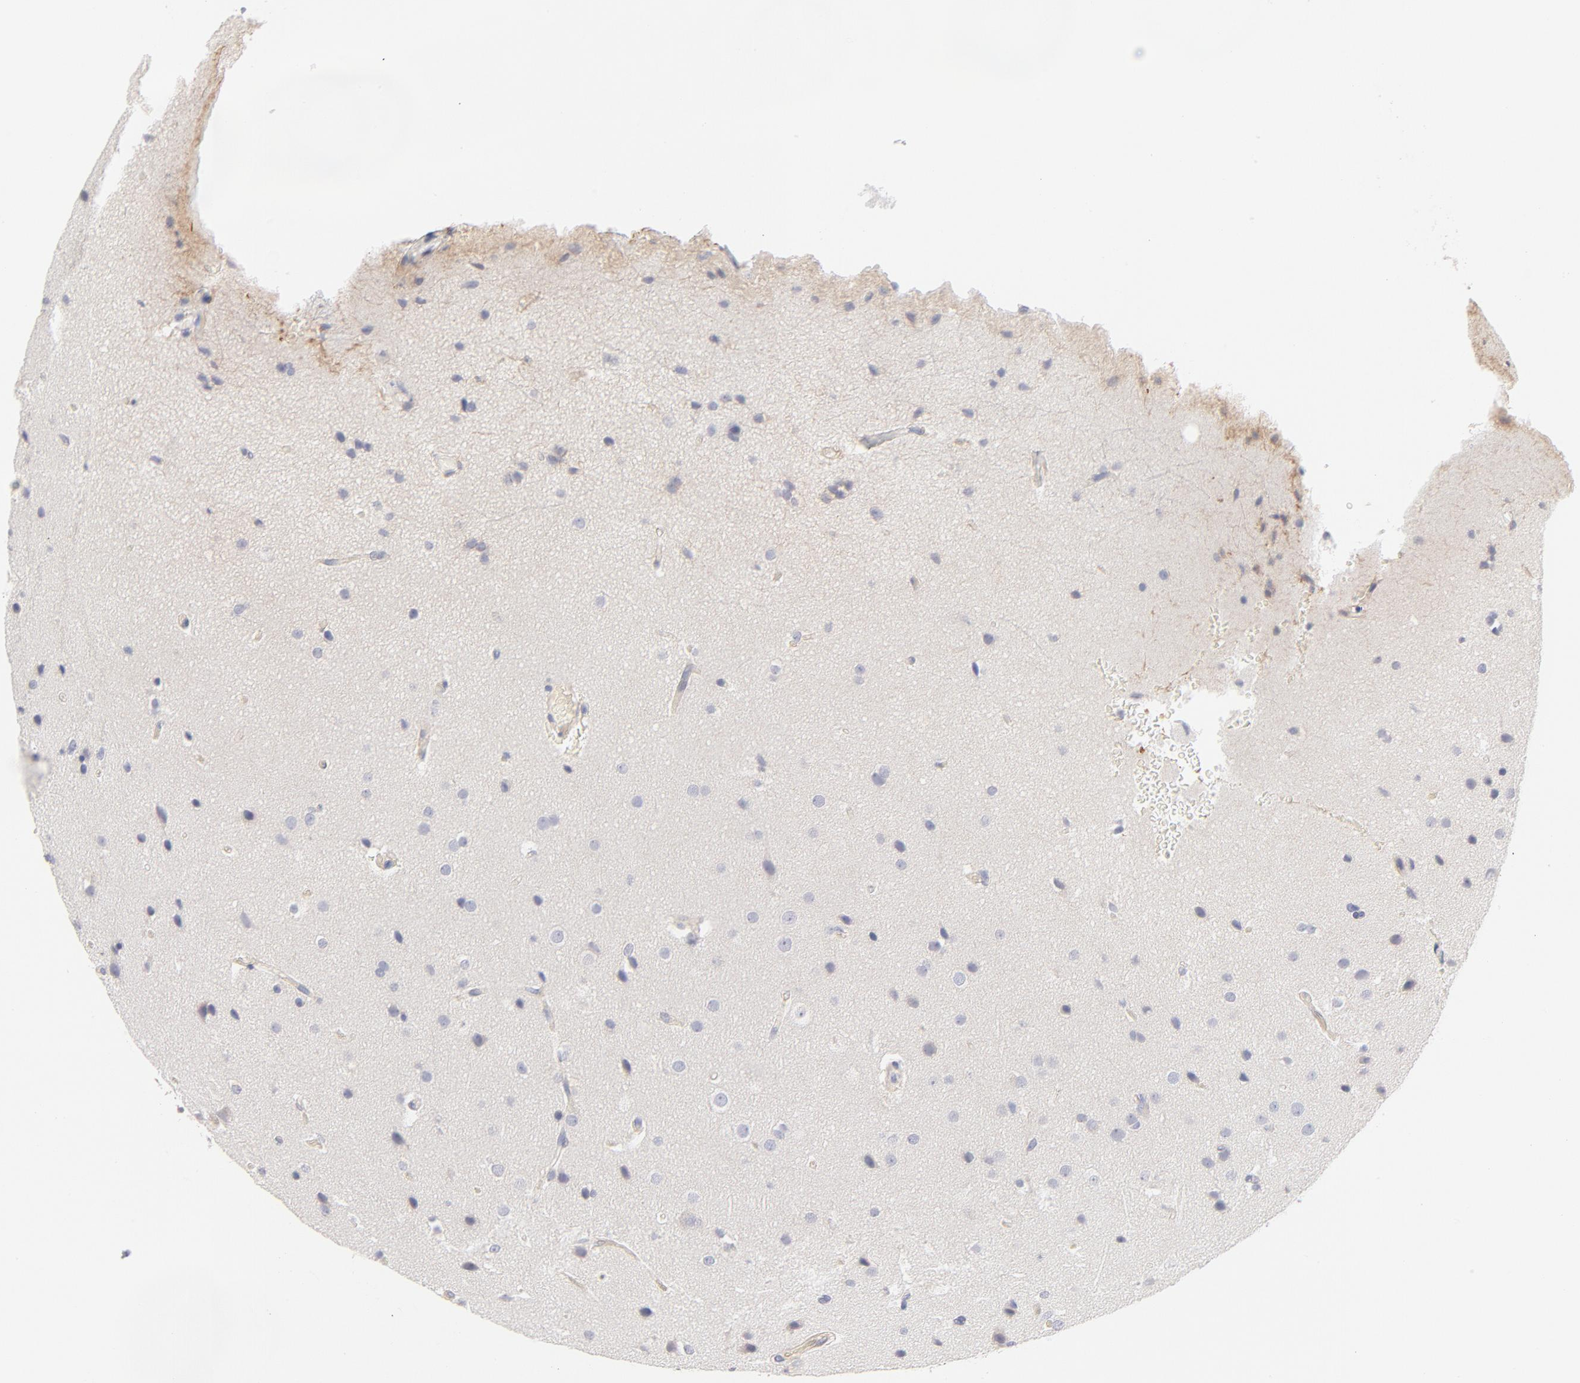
{"staining": {"intensity": "negative", "quantity": "none", "location": "none"}, "tissue": "glioma", "cell_type": "Tumor cells", "image_type": "cancer", "snomed": [{"axis": "morphology", "description": "Glioma, malignant, Low grade"}, {"axis": "topography", "description": "Cerebral cortex"}], "caption": "High magnification brightfield microscopy of low-grade glioma (malignant) stained with DAB (brown) and counterstained with hematoxylin (blue): tumor cells show no significant staining.", "gene": "ELF3", "patient": {"sex": "female", "age": 47}}